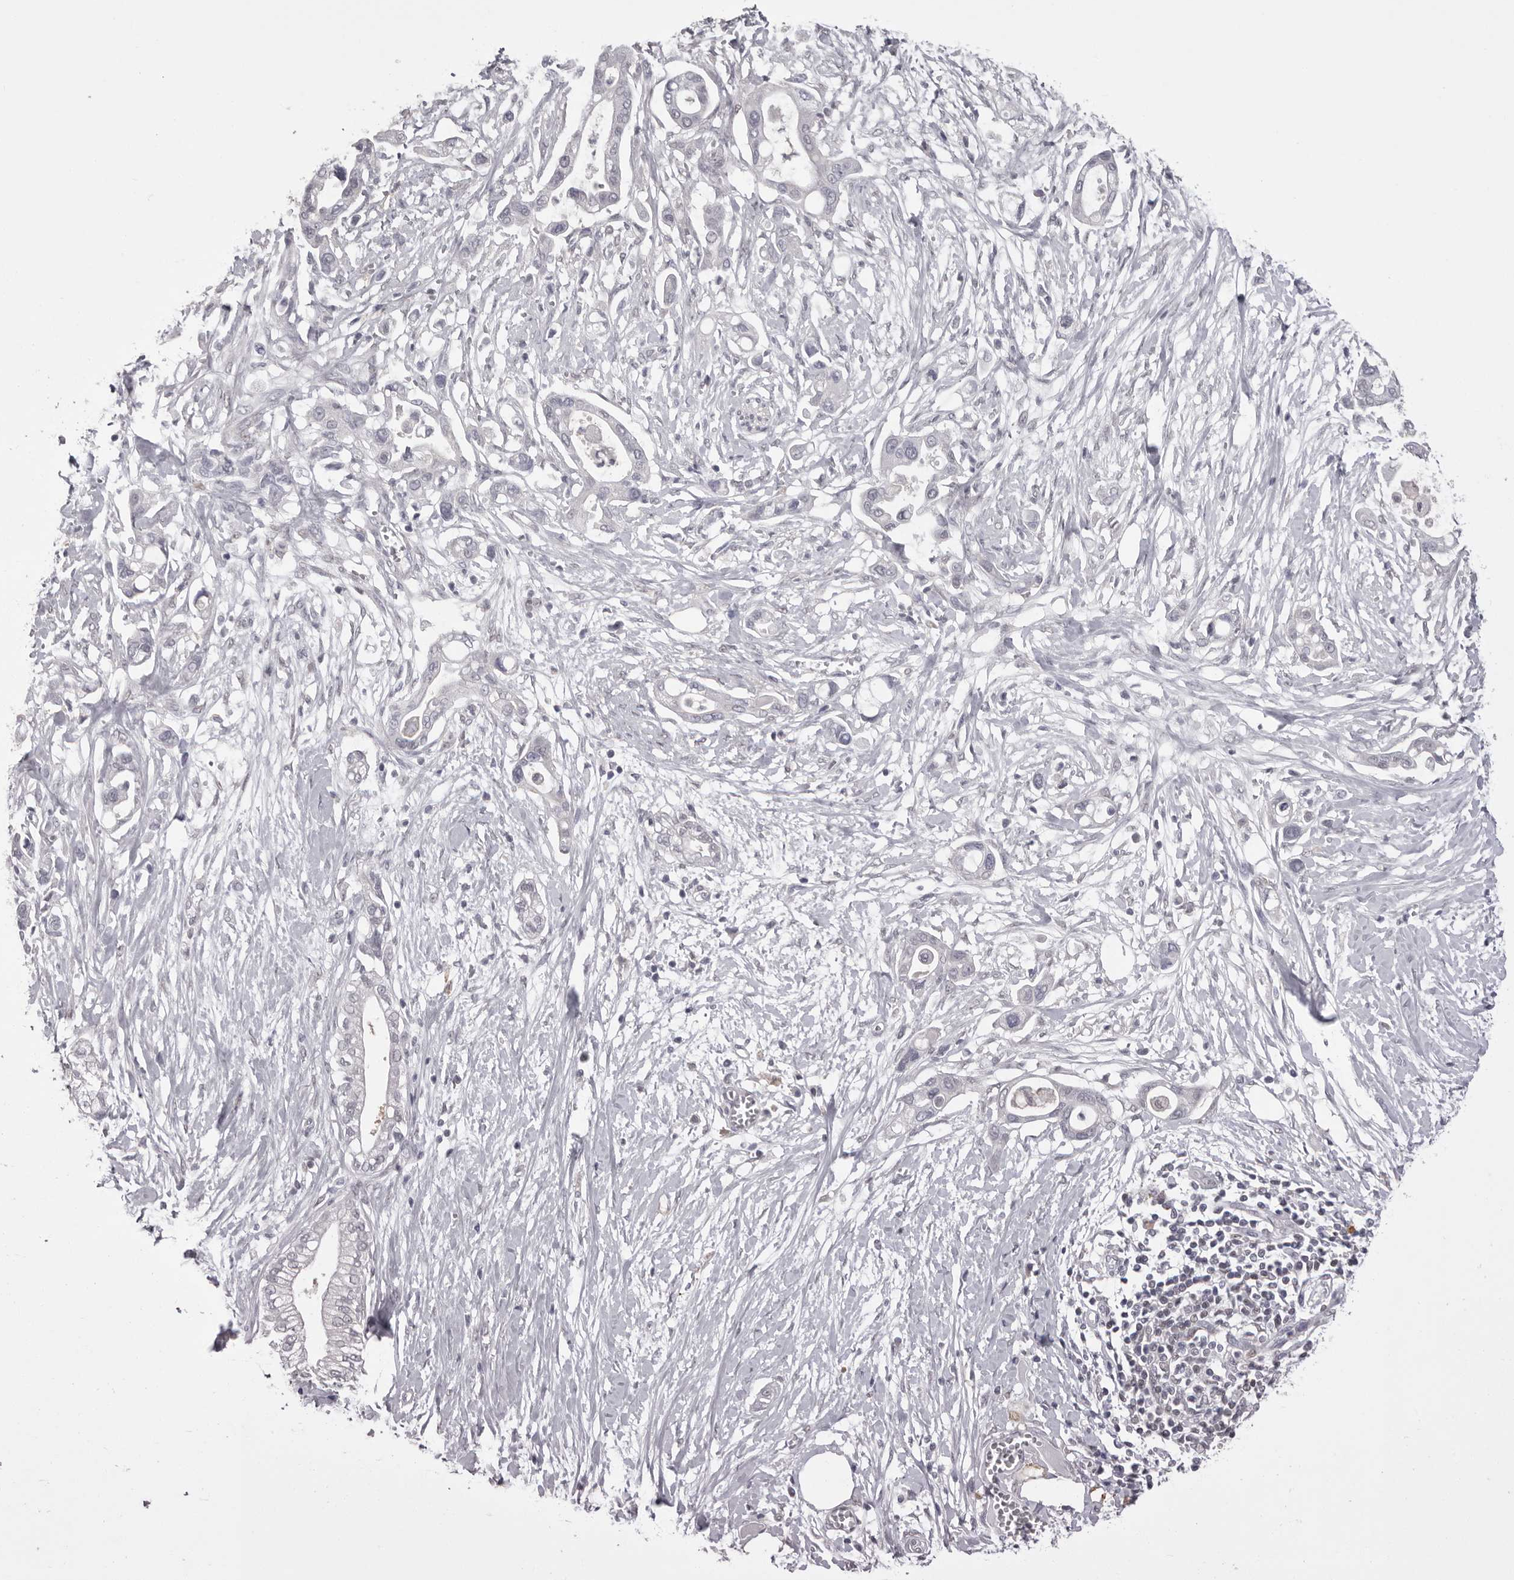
{"staining": {"intensity": "negative", "quantity": "none", "location": "none"}, "tissue": "pancreatic cancer", "cell_type": "Tumor cells", "image_type": "cancer", "snomed": [{"axis": "morphology", "description": "Adenocarcinoma, NOS"}, {"axis": "topography", "description": "Pancreas"}], "caption": "Tumor cells are negative for protein expression in human pancreatic adenocarcinoma.", "gene": "MDH1", "patient": {"sex": "male", "age": 68}}